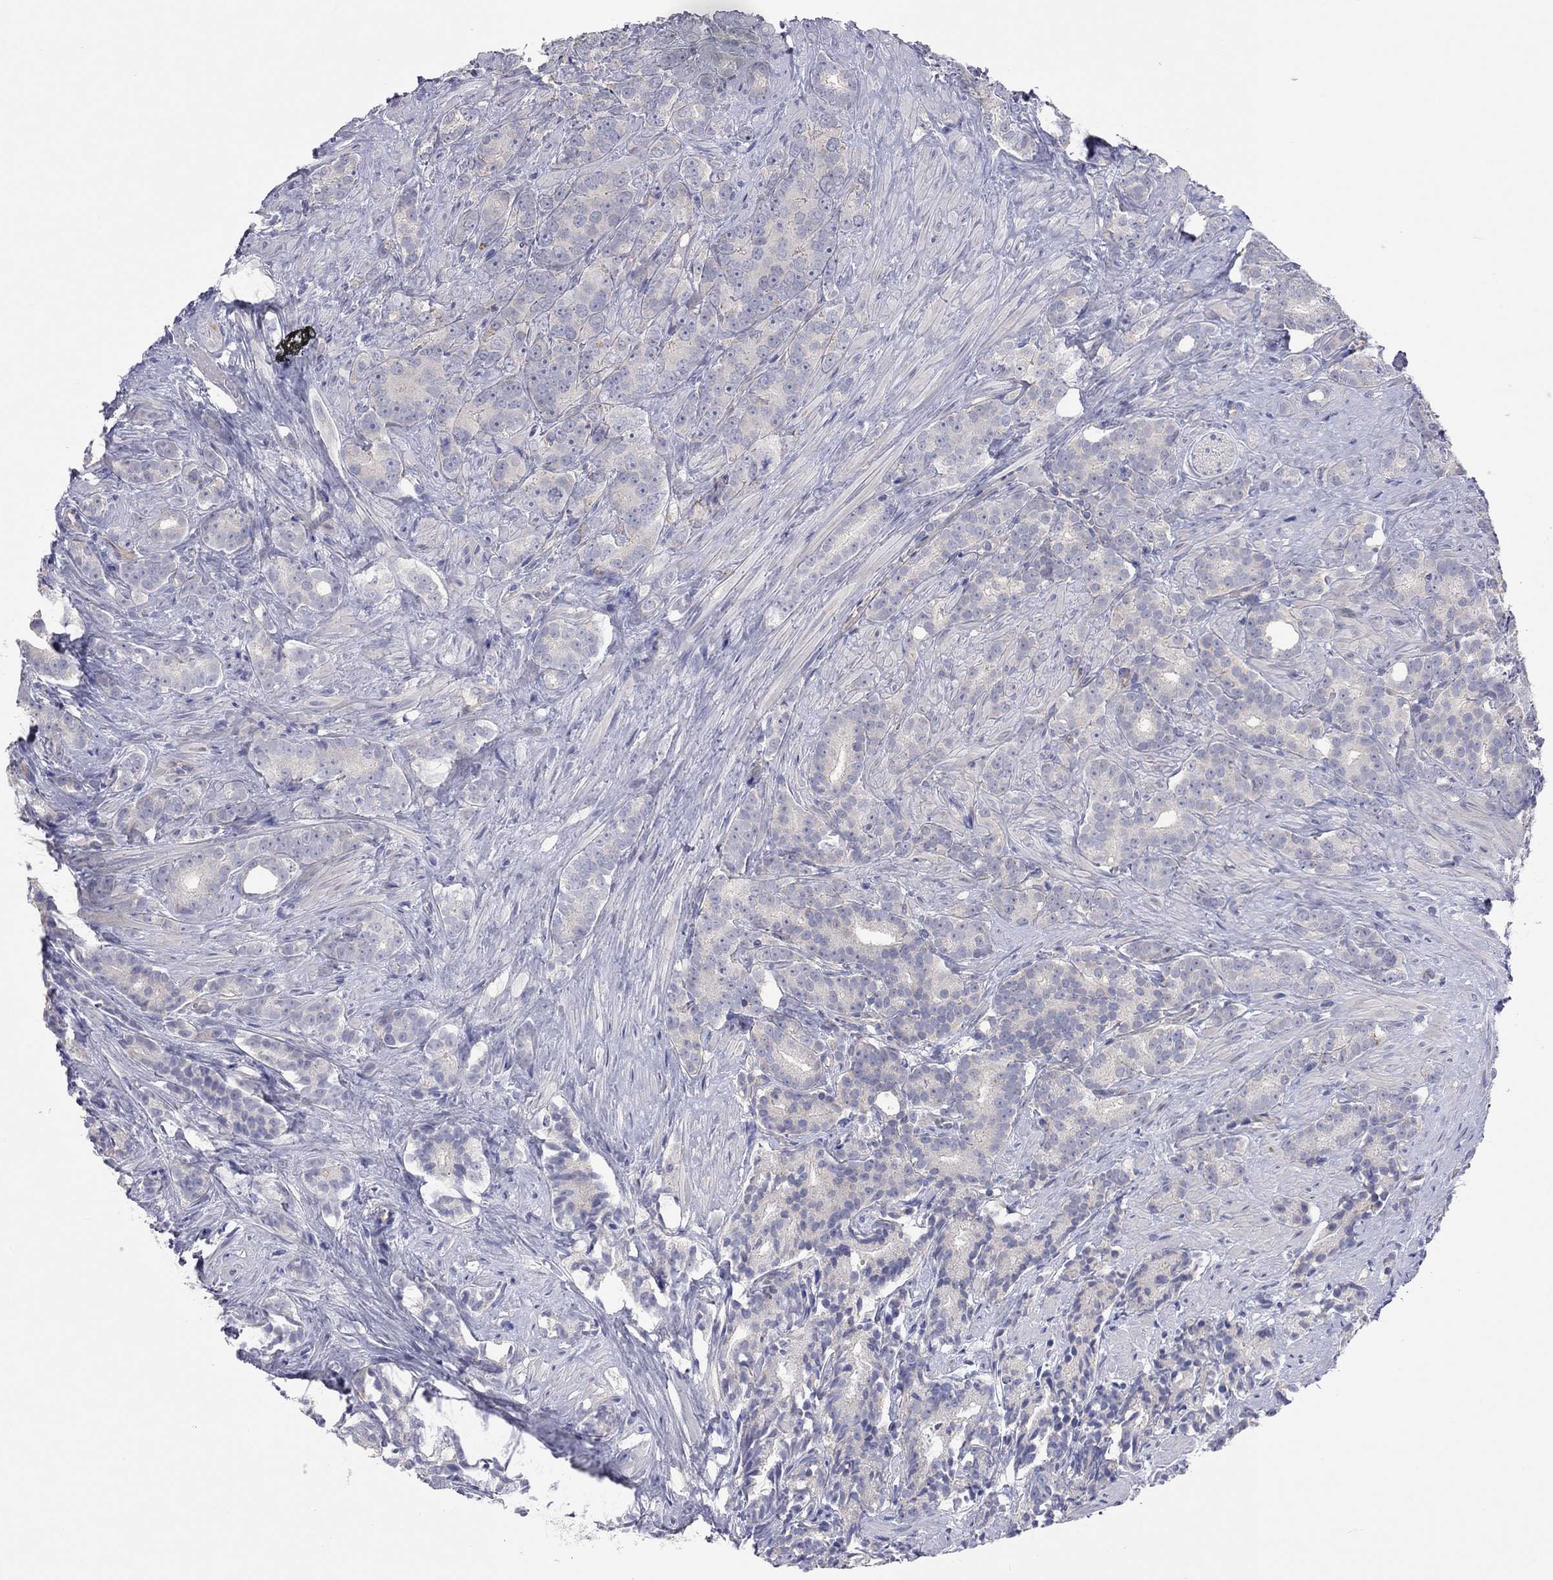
{"staining": {"intensity": "negative", "quantity": "none", "location": "none"}, "tissue": "prostate cancer", "cell_type": "Tumor cells", "image_type": "cancer", "snomed": [{"axis": "morphology", "description": "Adenocarcinoma, High grade"}, {"axis": "topography", "description": "Prostate"}], "caption": "A histopathology image of human prostate adenocarcinoma (high-grade) is negative for staining in tumor cells.", "gene": "KCNB1", "patient": {"sex": "male", "age": 90}}